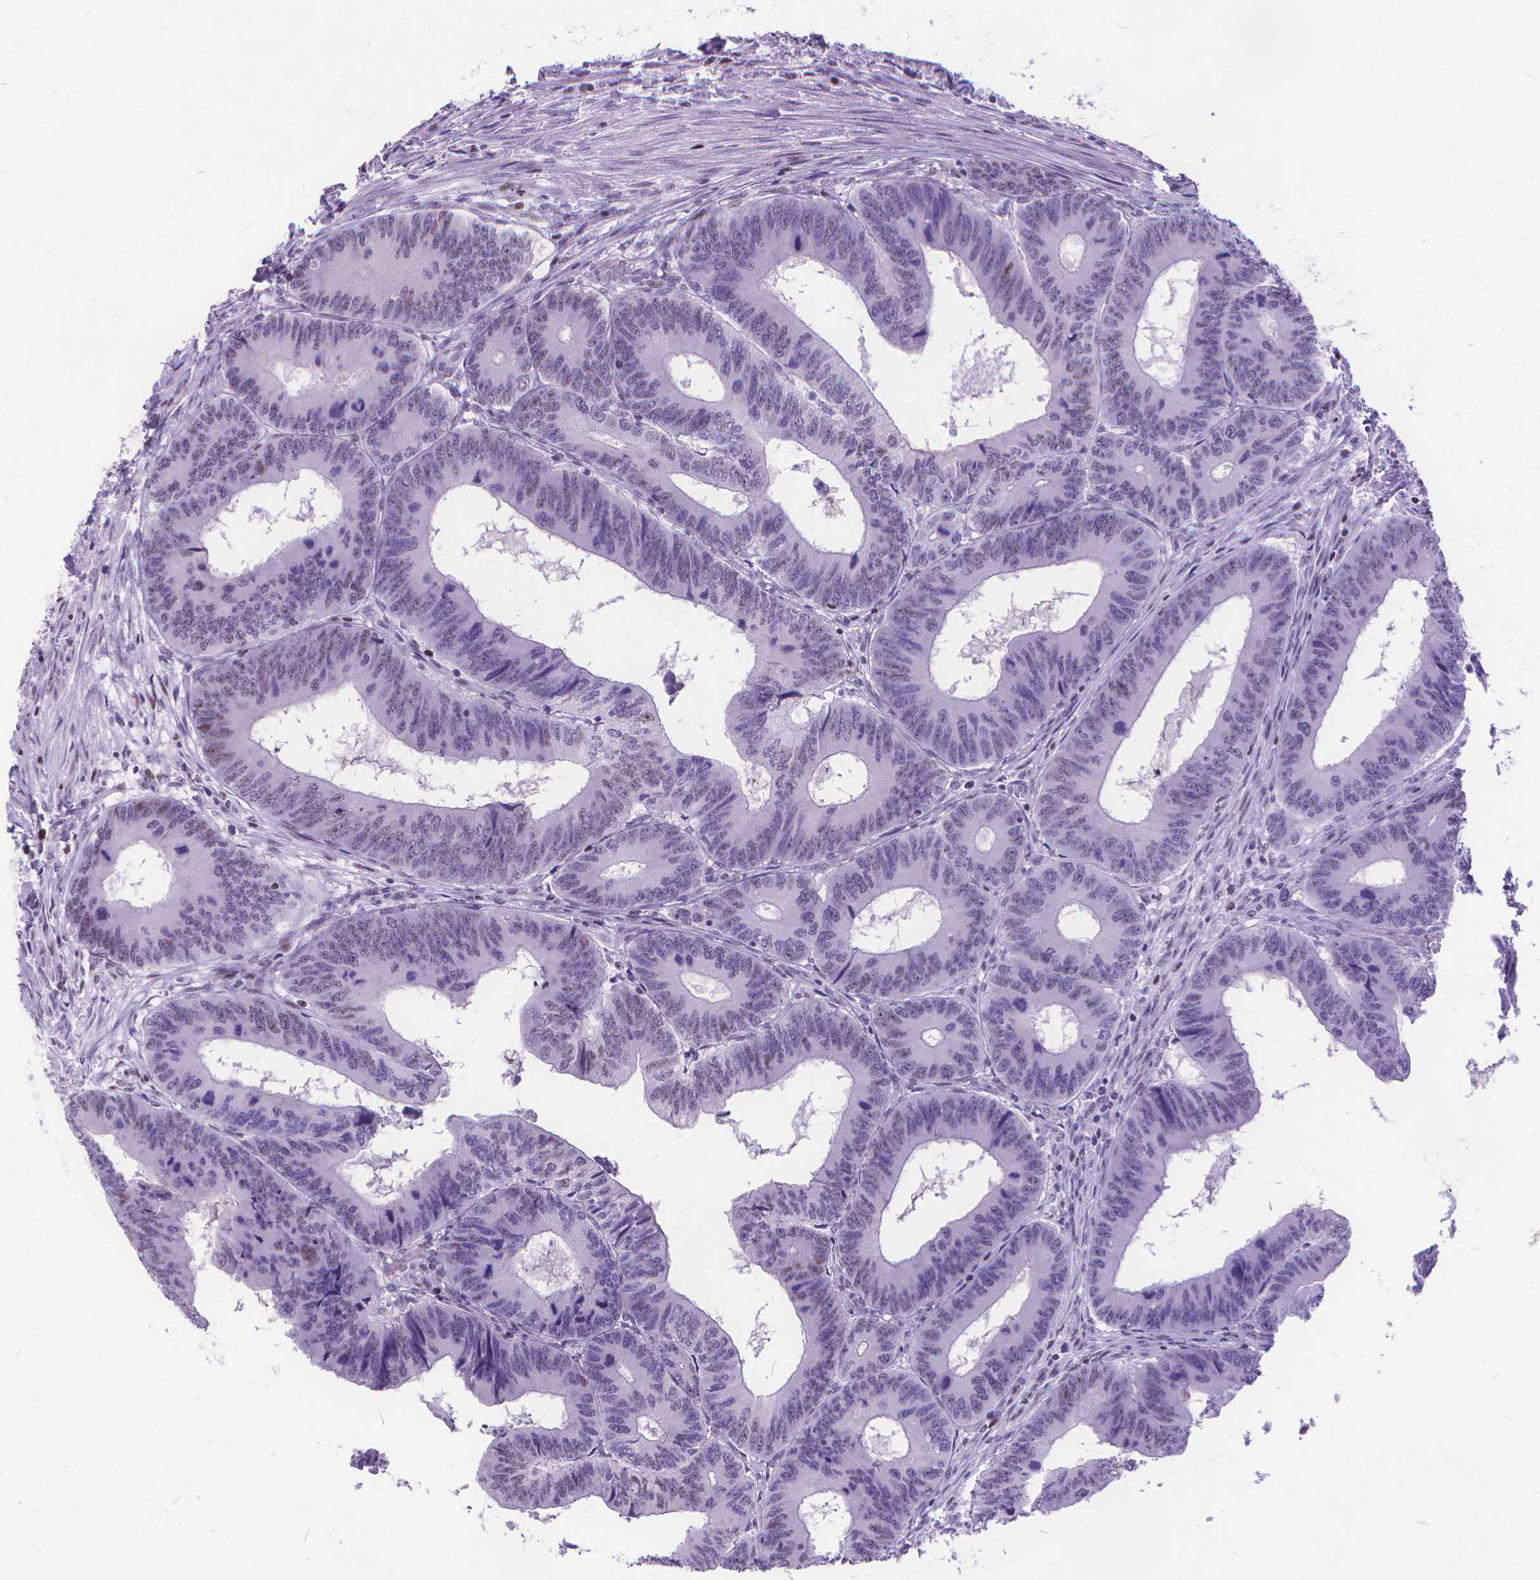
{"staining": {"intensity": "negative", "quantity": "none", "location": "none"}, "tissue": "colorectal cancer", "cell_type": "Tumor cells", "image_type": "cancer", "snomed": [{"axis": "morphology", "description": "Adenocarcinoma, NOS"}, {"axis": "topography", "description": "Colon"}], "caption": "This is an immunohistochemistry micrograph of human adenocarcinoma (colorectal). There is no positivity in tumor cells.", "gene": "POLE4", "patient": {"sex": "male", "age": 53}}